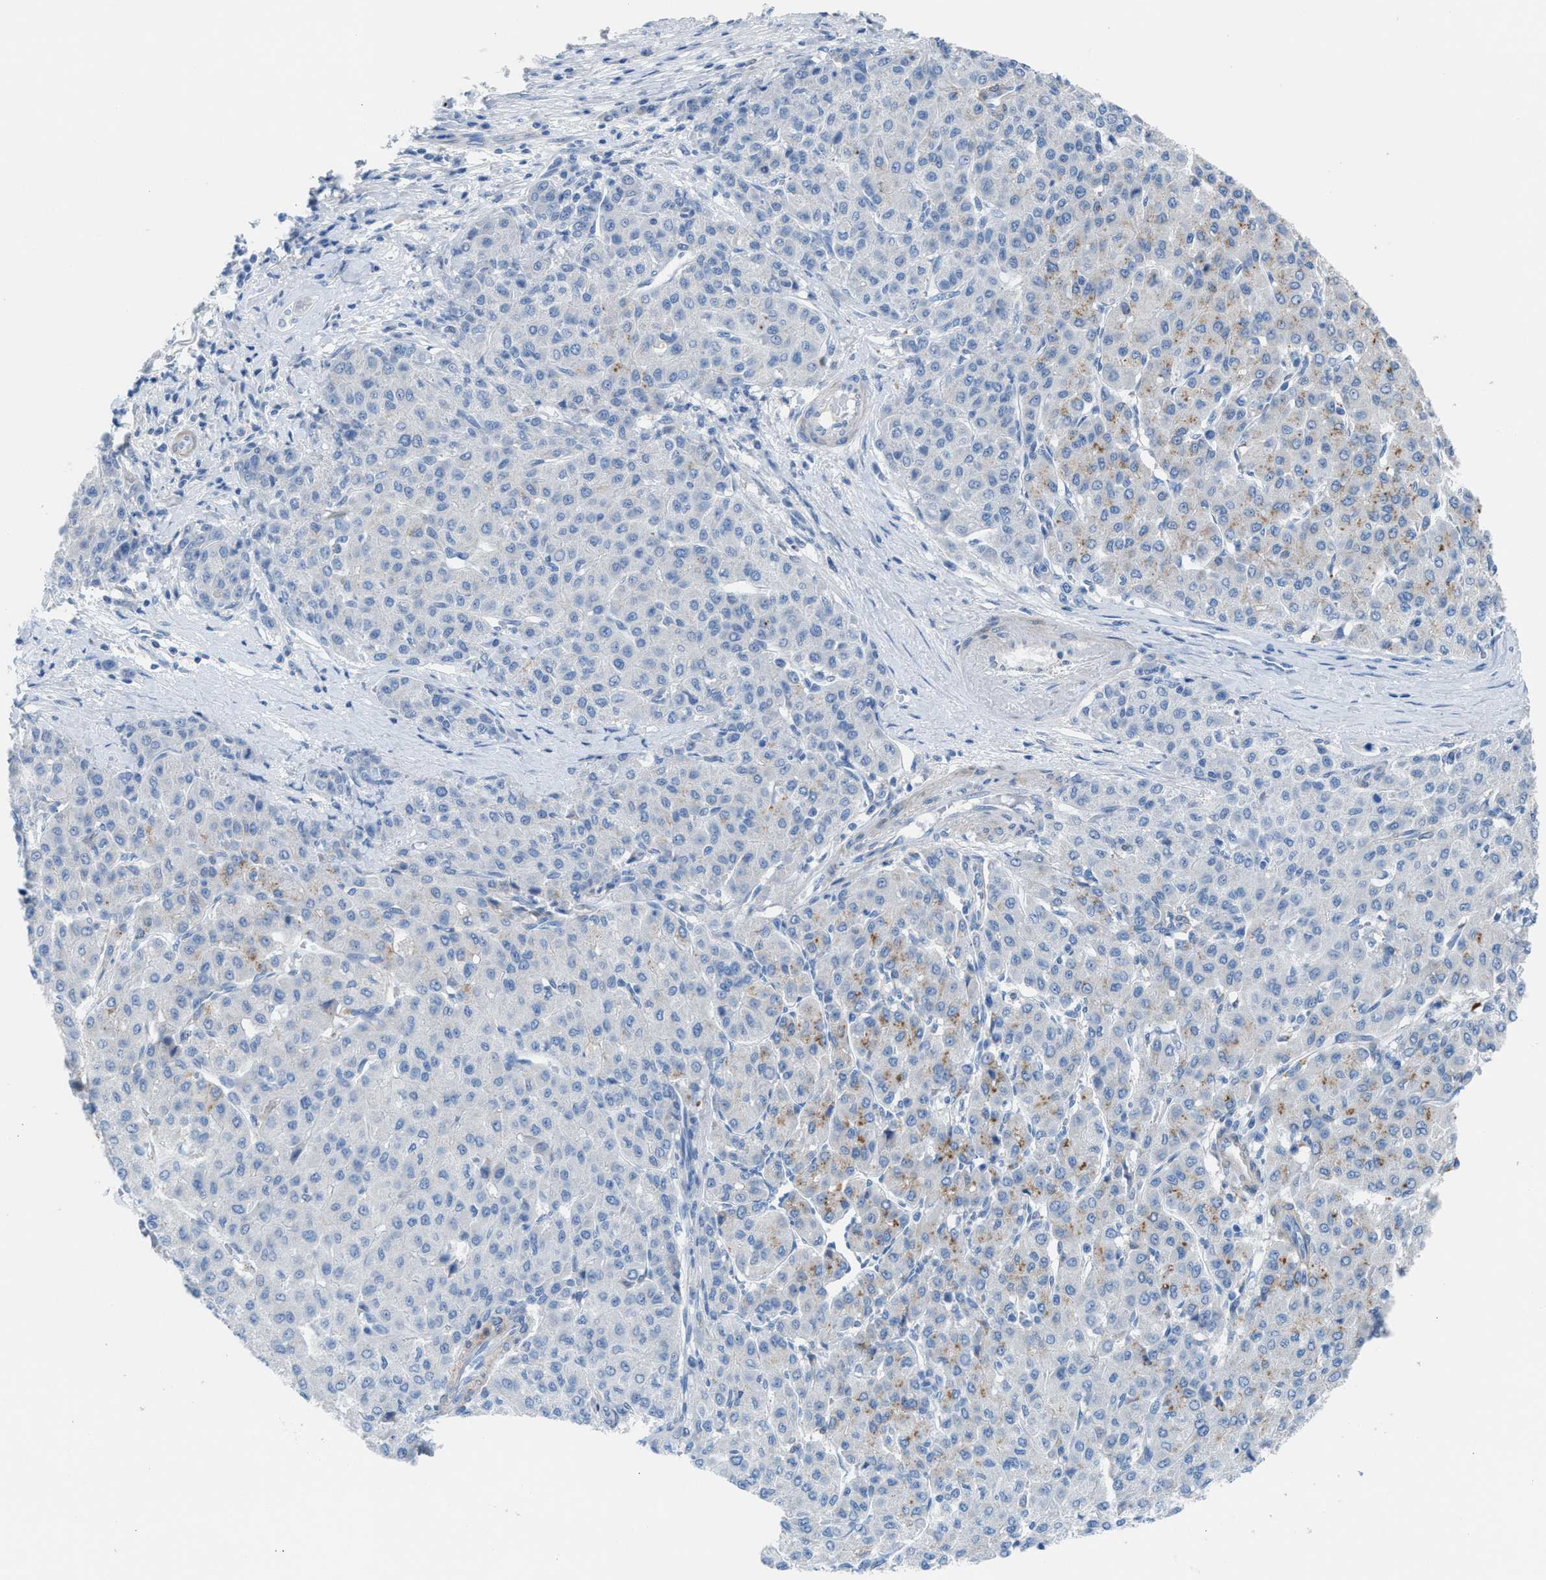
{"staining": {"intensity": "negative", "quantity": "none", "location": "none"}, "tissue": "liver cancer", "cell_type": "Tumor cells", "image_type": "cancer", "snomed": [{"axis": "morphology", "description": "Carcinoma, Hepatocellular, NOS"}, {"axis": "topography", "description": "Liver"}], "caption": "Protein analysis of liver hepatocellular carcinoma exhibits no significant expression in tumor cells.", "gene": "ASPA", "patient": {"sex": "male", "age": 65}}